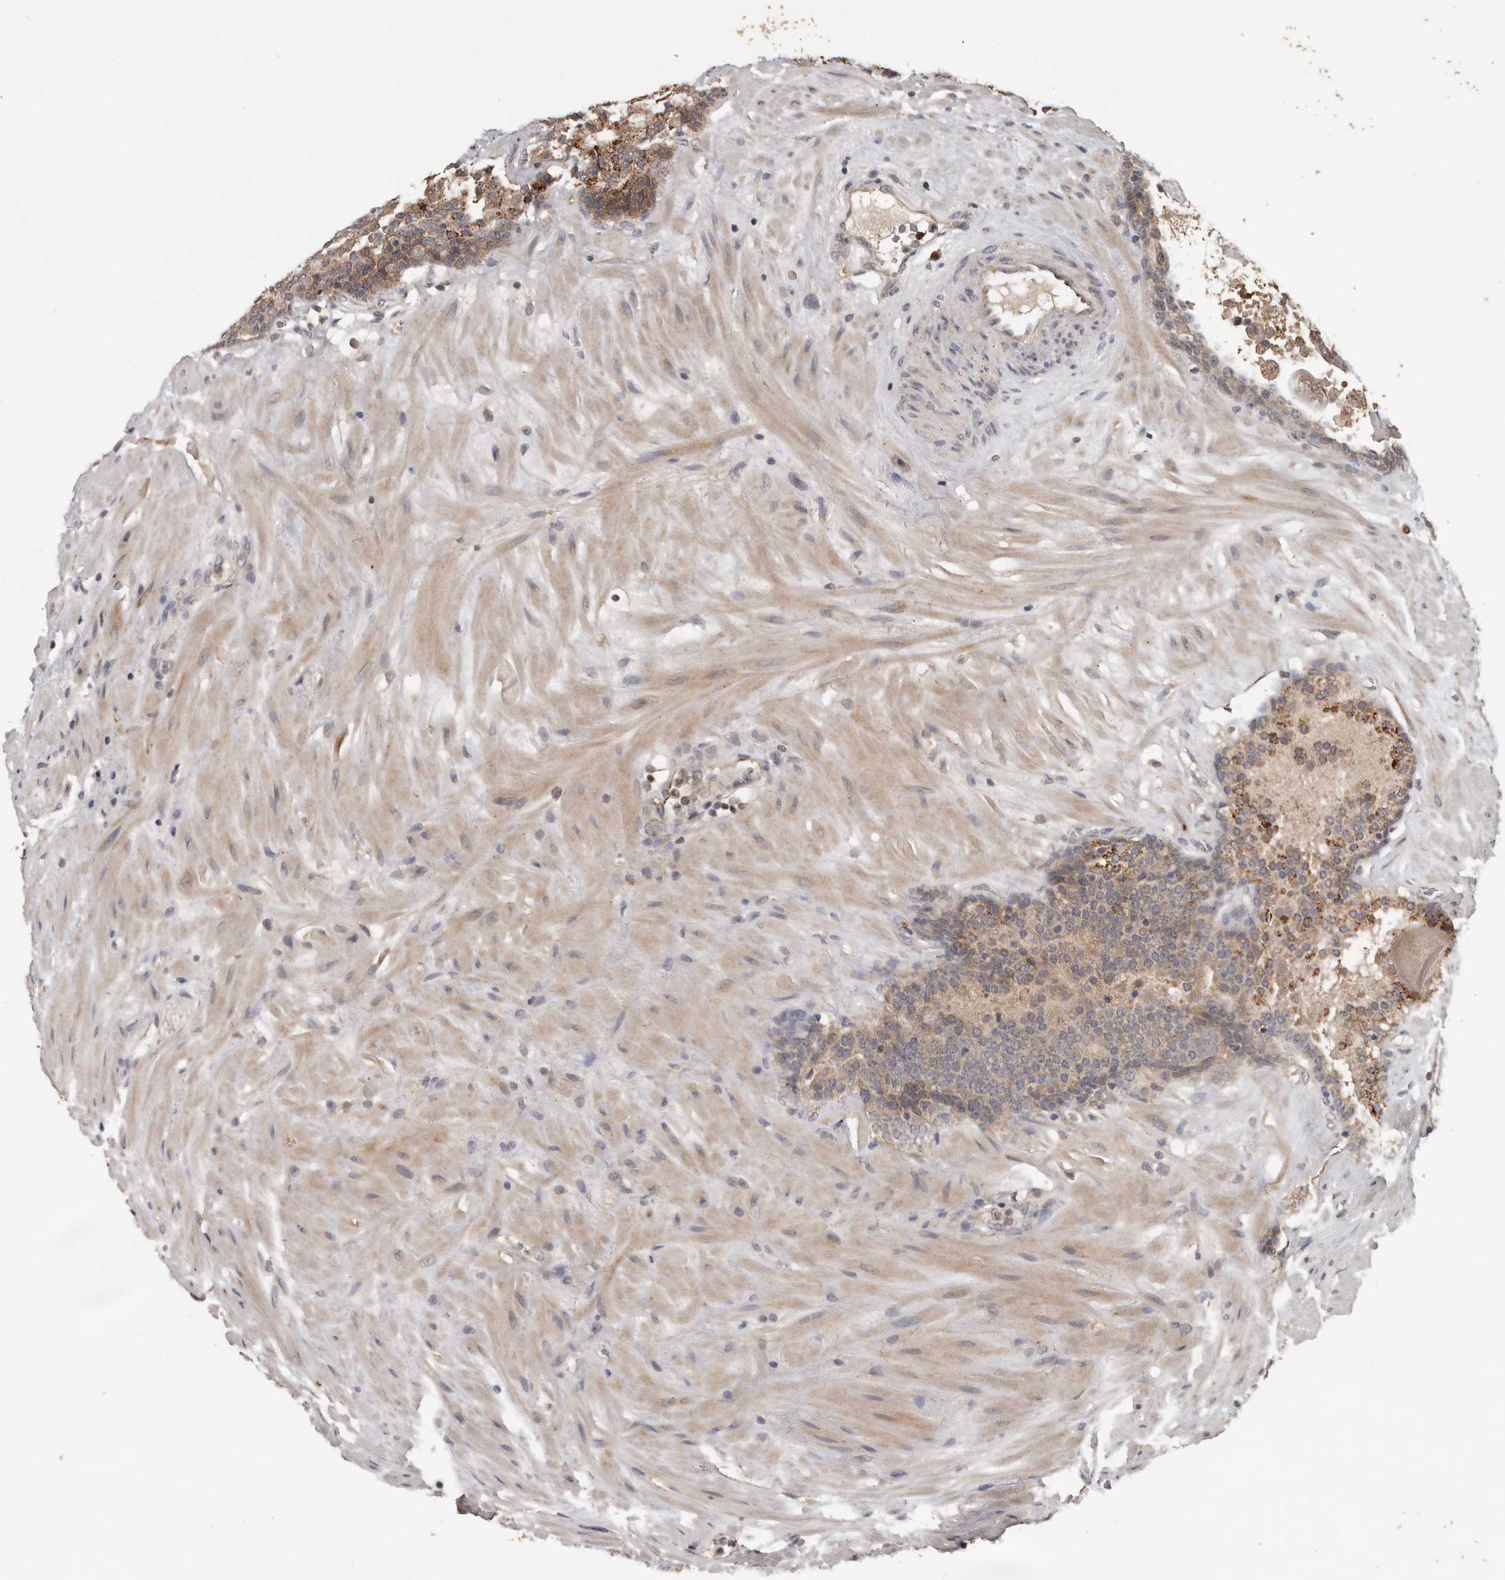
{"staining": {"intensity": "moderate", "quantity": ">75%", "location": "cytoplasmic/membranous"}, "tissue": "prostate cancer", "cell_type": "Tumor cells", "image_type": "cancer", "snomed": [{"axis": "morphology", "description": "Adenocarcinoma, High grade"}, {"axis": "topography", "description": "Prostate"}], "caption": "Tumor cells show moderate cytoplasmic/membranous positivity in about >75% of cells in prostate adenocarcinoma (high-grade). (IHC, brightfield microscopy, high magnification).", "gene": "MTF1", "patient": {"sex": "male", "age": 56}}